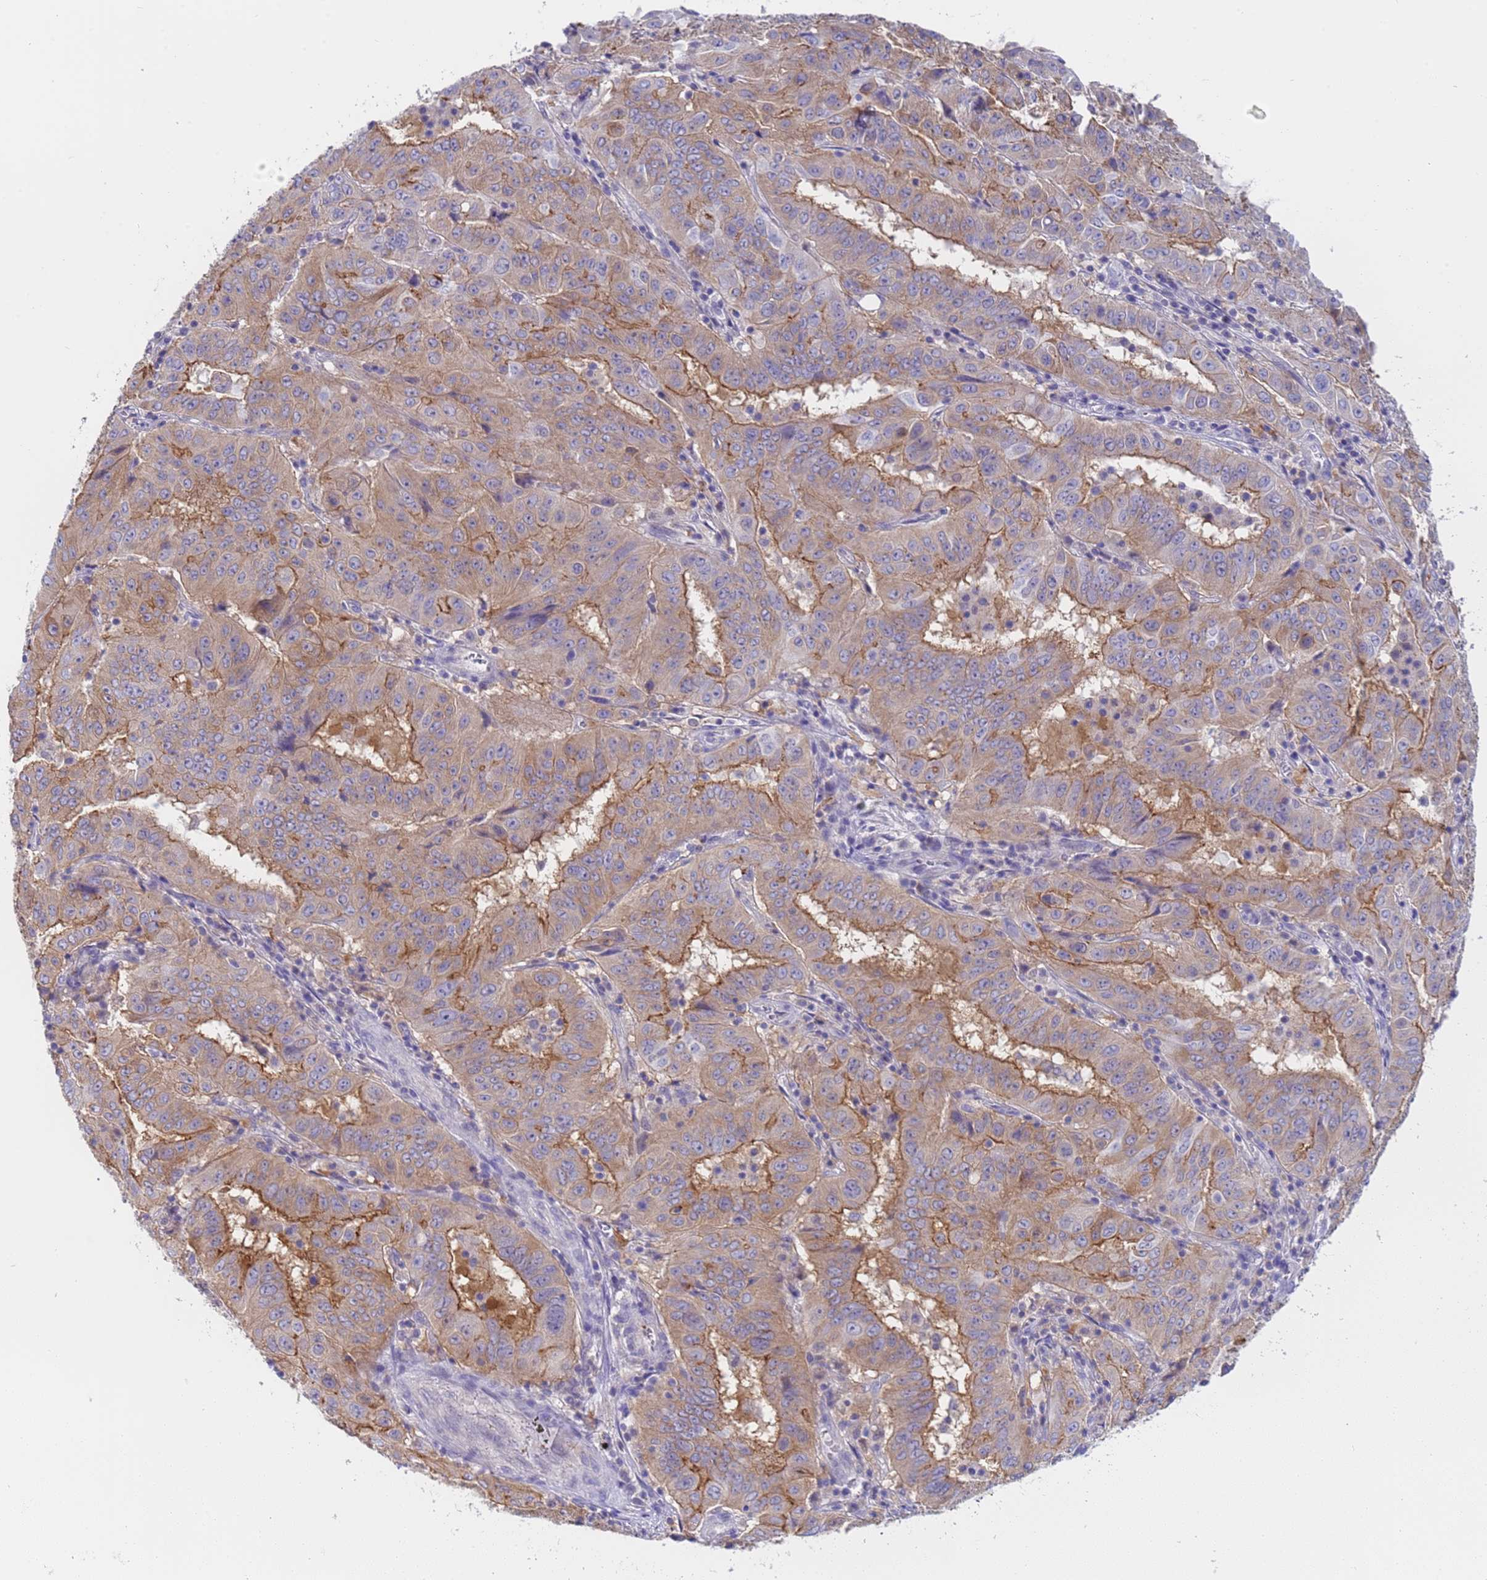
{"staining": {"intensity": "moderate", "quantity": "25%-75%", "location": "cytoplasmic/membranous"}, "tissue": "pancreatic cancer", "cell_type": "Tumor cells", "image_type": "cancer", "snomed": [{"axis": "morphology", "description": "Adenocarcinoma, NOS"}, {"axis": "topography", "description": "Pancreas"}], "caption": "Tumor cells exhibit medium levels of moderate cytoplasmic/membranous staining in about 25%-75% of cells in pancreatic adenocarcinoma.", "gene": "CAPN7", "patient": {"sex": "male", "age": 63}}